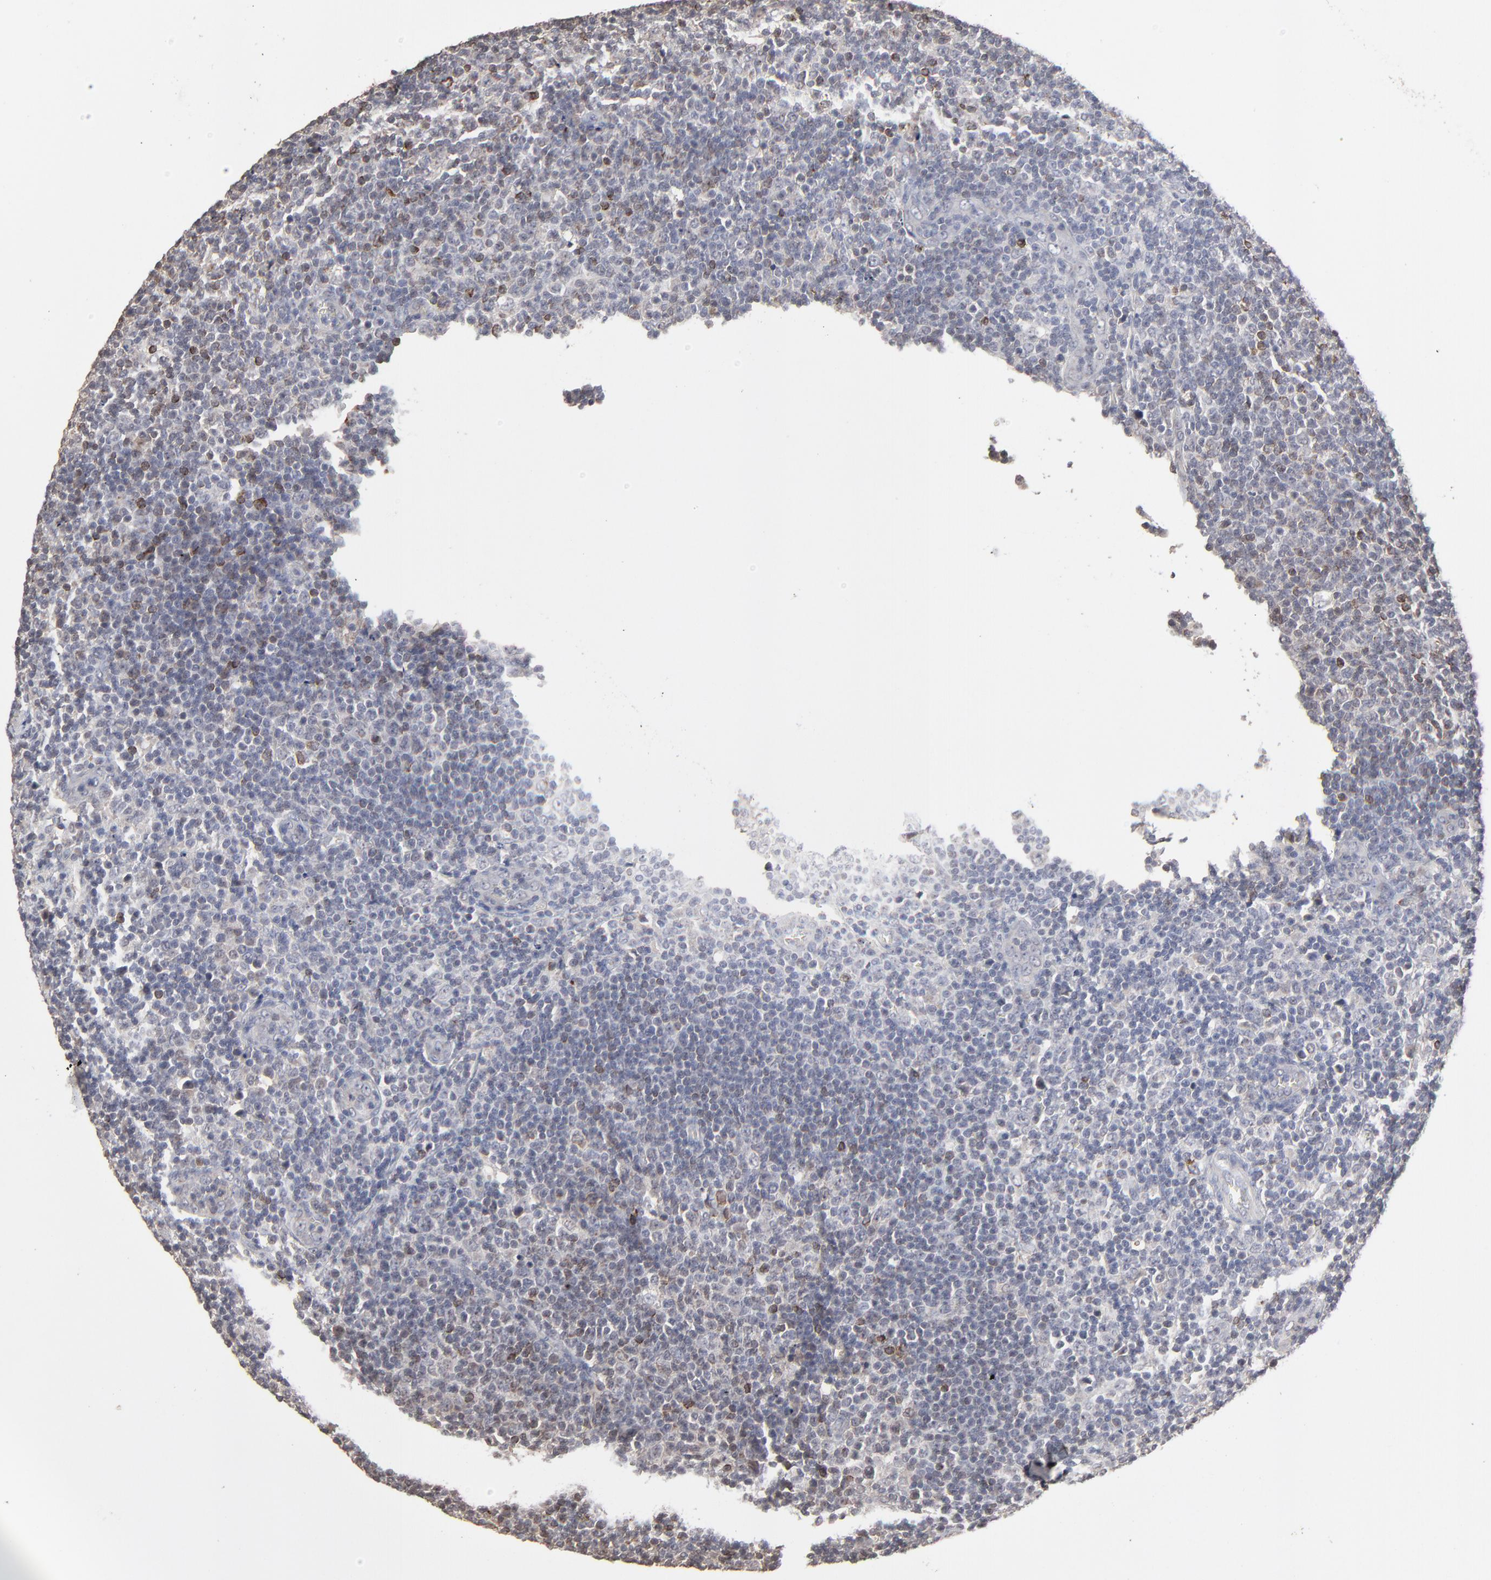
{"staining": {"intensity": "negative", "quantity": "none", "location": "none"}, "tissue": "lymphoma", "cell_type": "Tumor cells", "image_type": "cancer", "snomed": [{"axis": "morphology", "description": "Malignant lymphoma, non-Hodgkin's type, Low grade"}, {"axis": "topography", "description": "Lymph node"}], "caption": "IHC micrograph of neoplastic tissue: human lymphoma stained with DAB reveals no significant protein staining in tumor cells.", "gene": "VPREB3", "patient": {"sex": "male", "age": 74}}